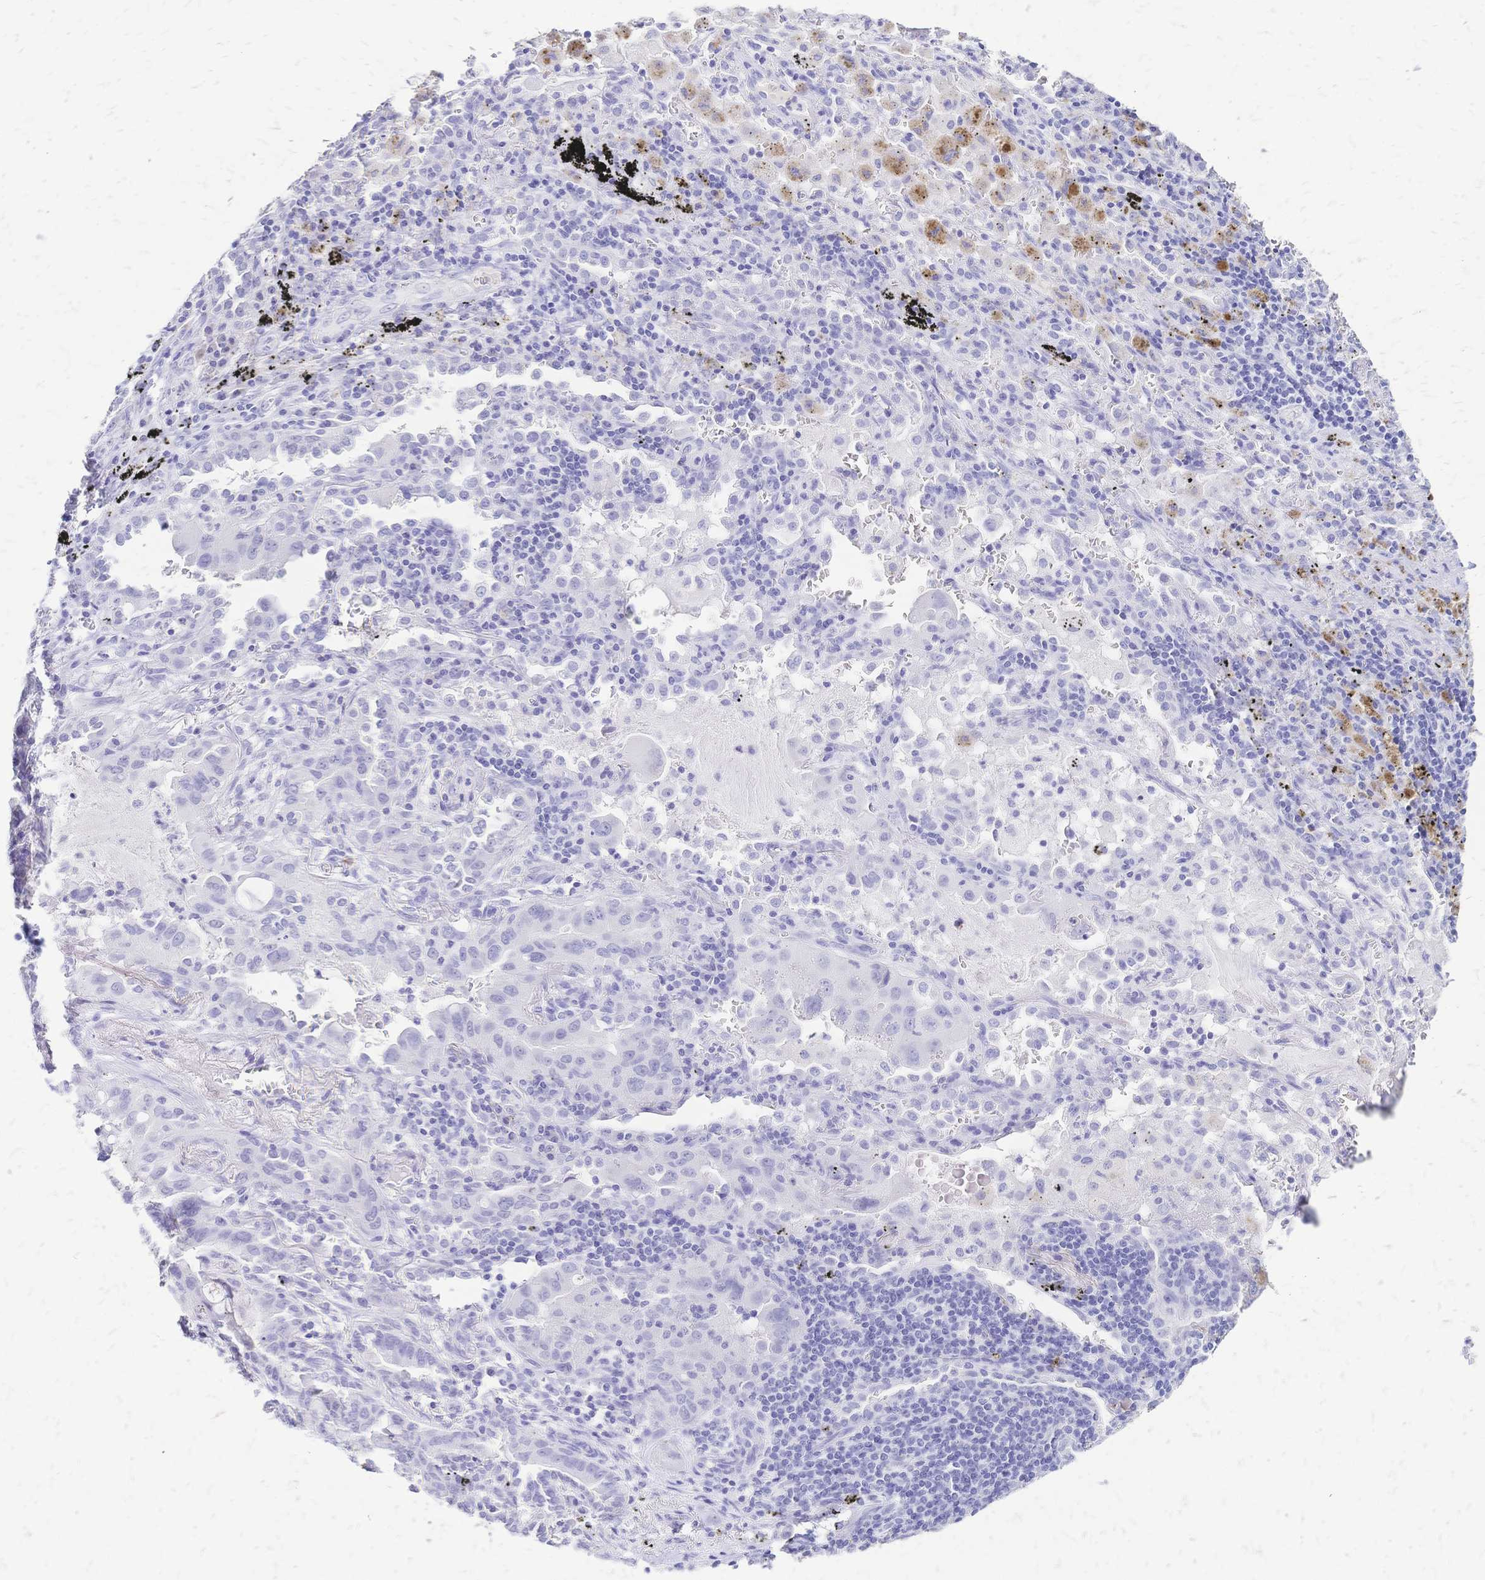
{"staining": {"intensity": "negative", "quantity": "none", "location": "none"}, "tissue": "lung cancer", "cell_type": "Tumor cells", "image_type": "cancer", "snomed": [{"axis": "morphology", "description": "Adenocarcinoma, NOS"}, {"axis": "topography", "description": "Lung"}], "caption": "Tumor cells are negative for brown protein staining in lung cancer.", "gene": "FA2H", "patient": {"sex": "male", "age": 65}}